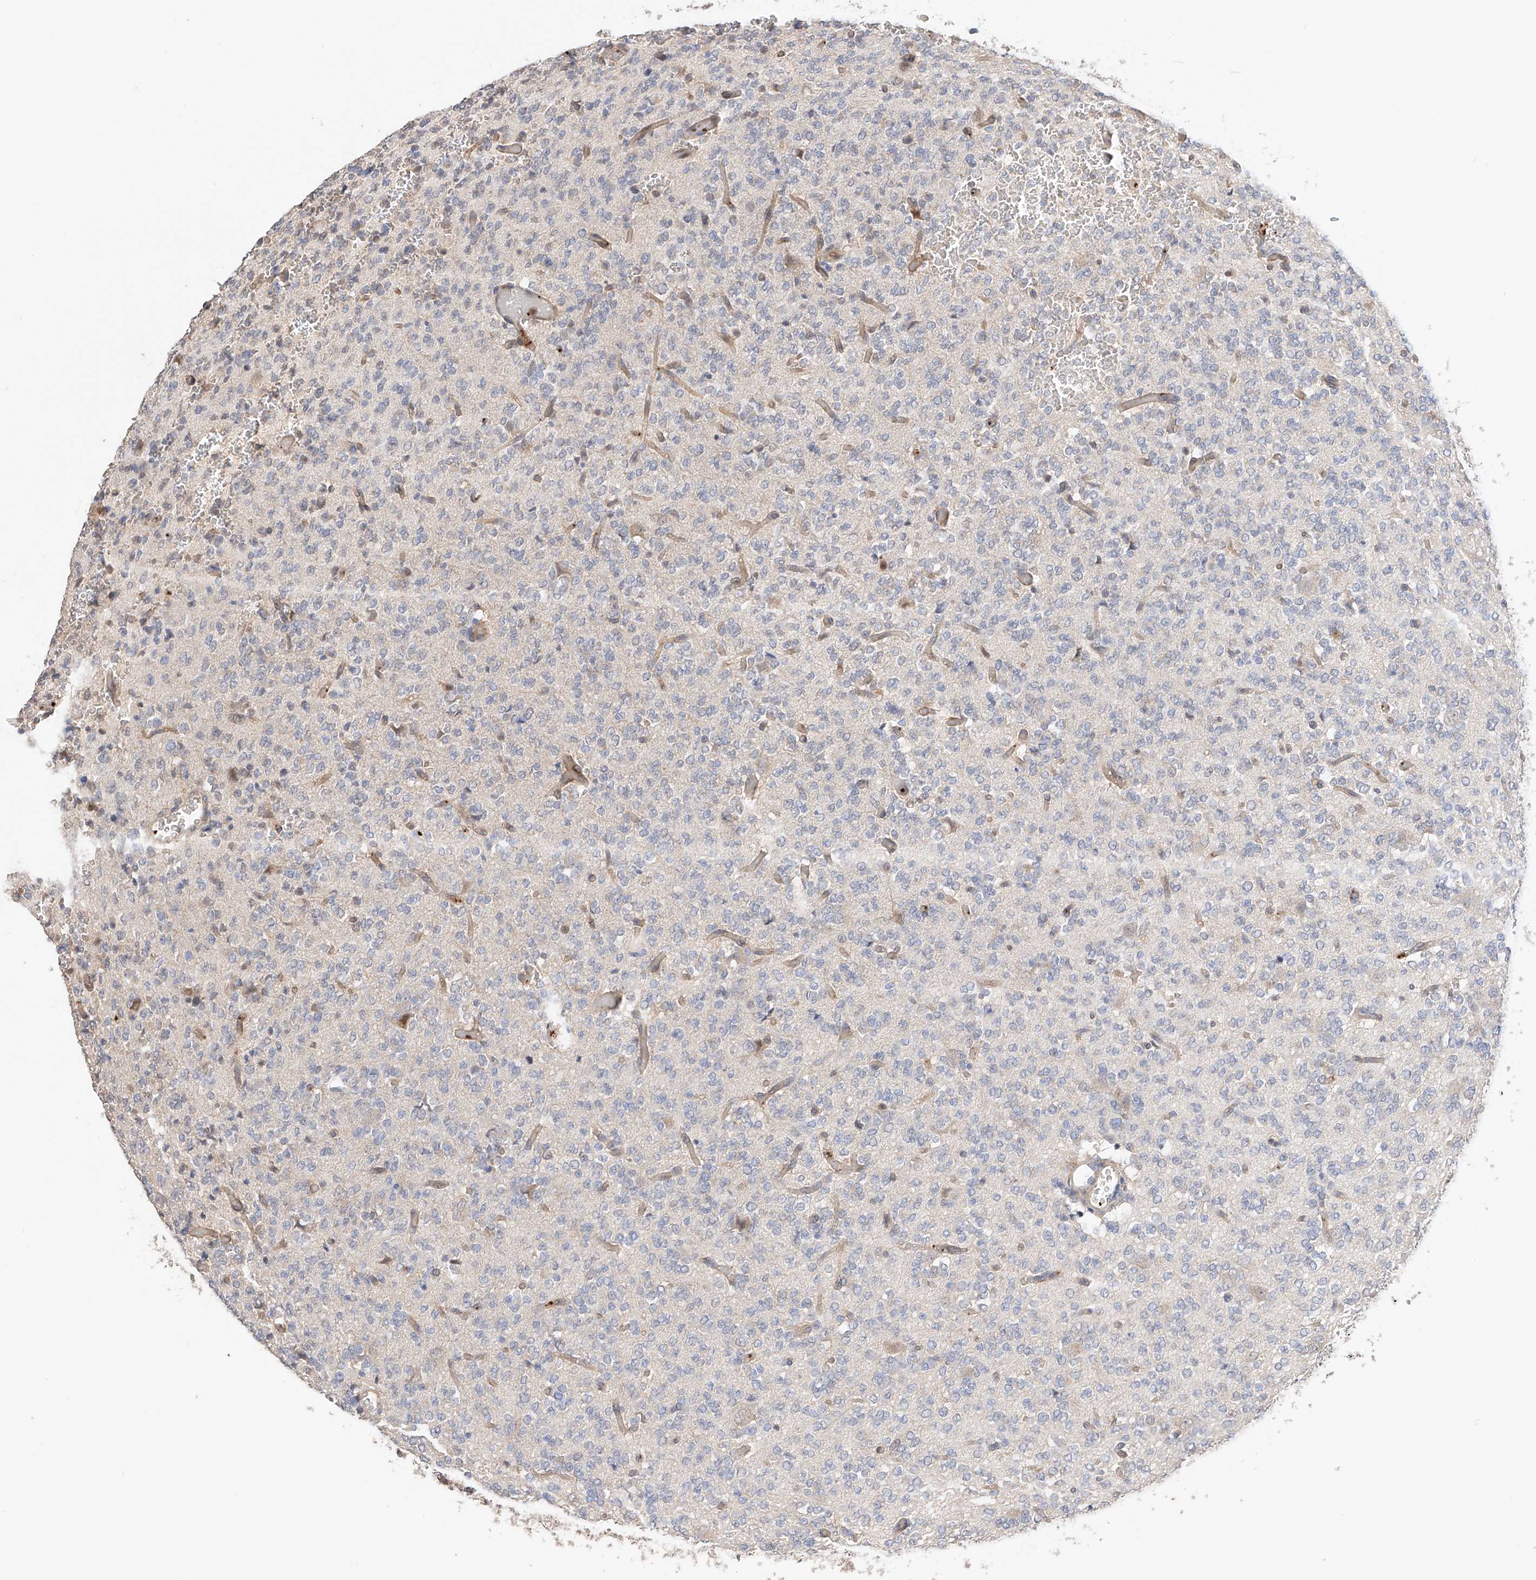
{"staining": {"intensity": "negative", "quantity": "none", "location": "none"}, "tissue": "glioma", "cell_type": "Tumor cells", "image_type": "cancer", "snomed": [{"axis": "morphology", "description": "Glioma, malignant, Low grade"}, {"axis": "topography", "description": "Brain"}], "caption": "A high-resolution photomicrograph shows IHC staining of low-grade glioma (malignant), which reveals no significant staining in tumor cells. The staining was performed using DAB to visualize the protein expression in brown, while the nuclei were stained in blue with hematoxylin (Magnification: 20x).", "gene": "ZFHX2", "patient": {"sex": "male", "age": 38}}